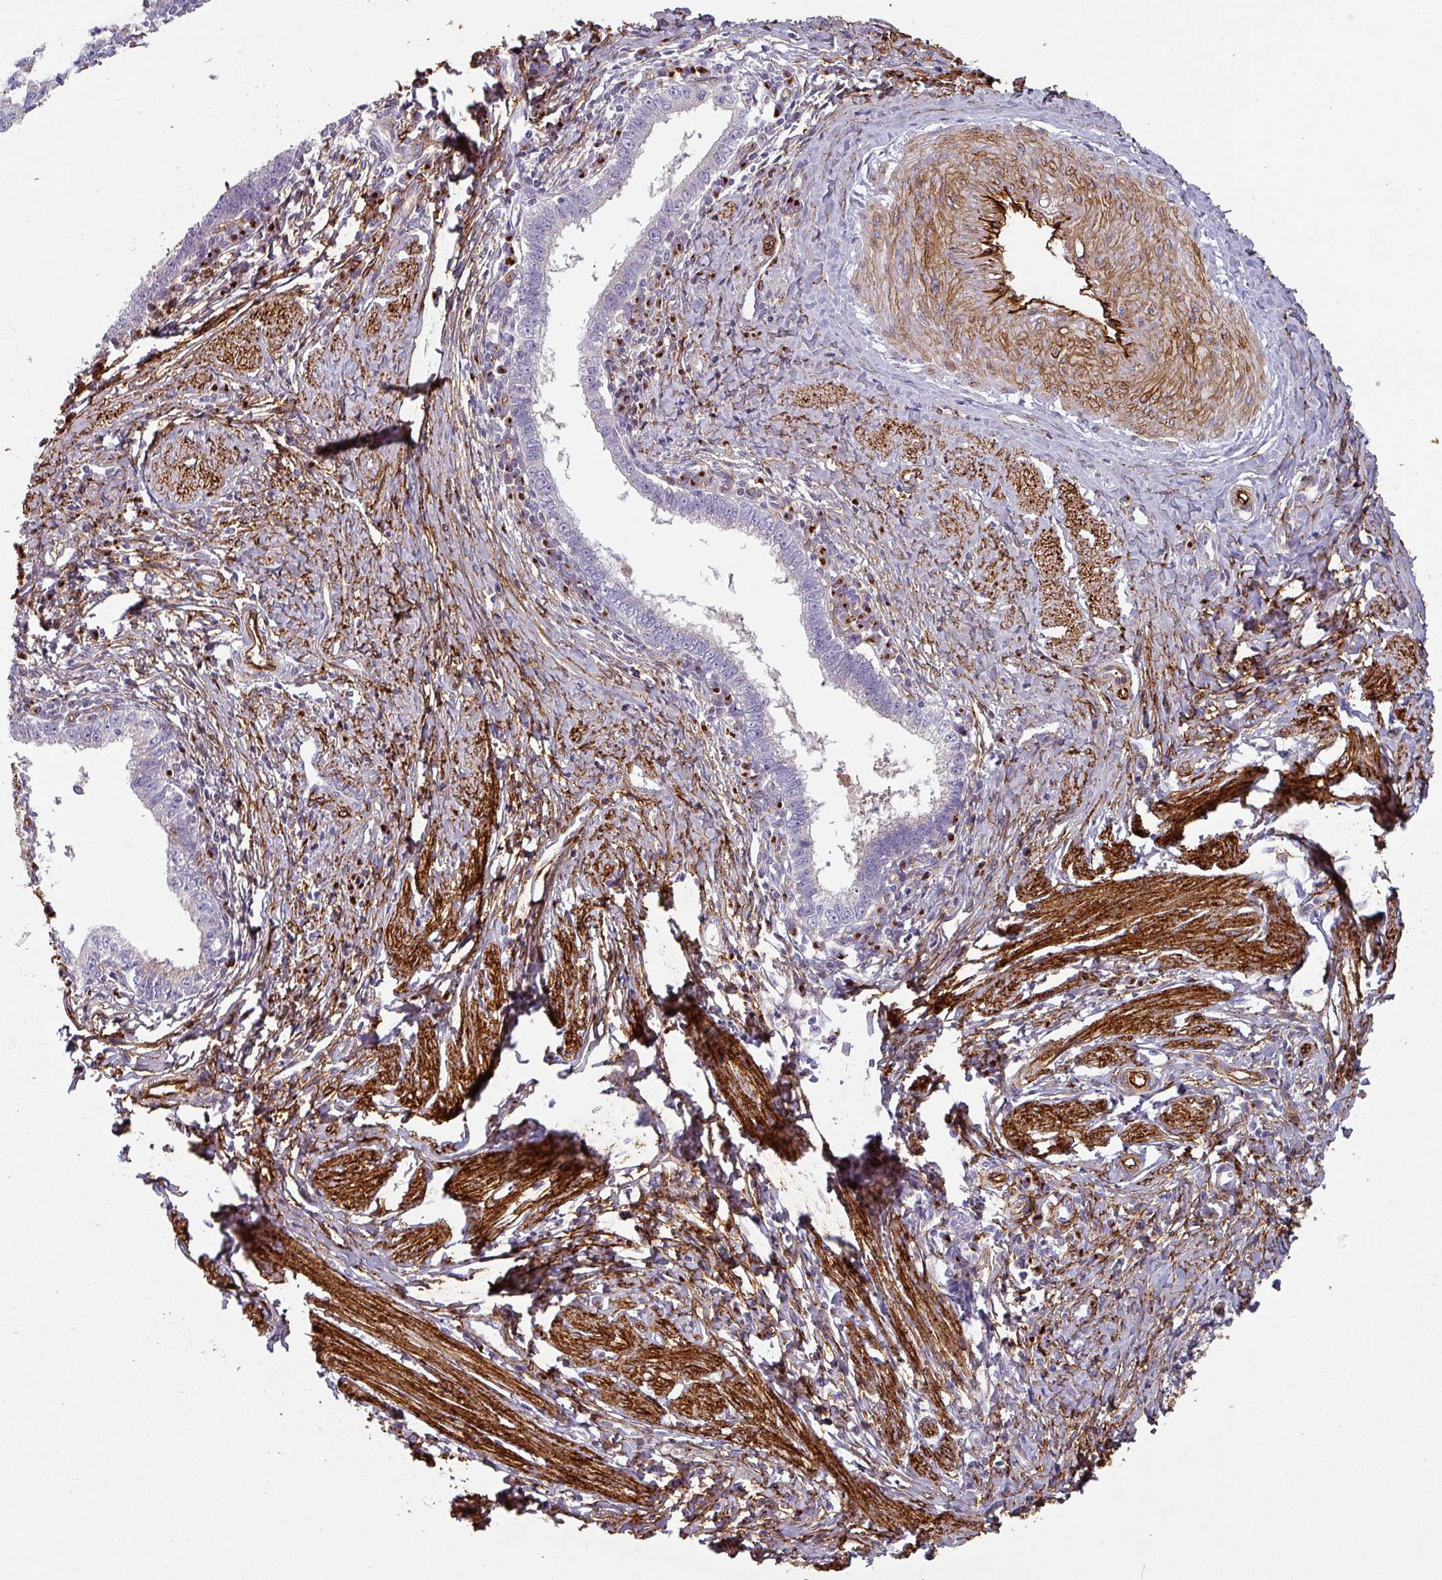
{"staining": {"intensity": "negative", "quantity": "none", "location": "none"}, "tissue": "cervical cancer", "cell_type": "Tumor cells", "image_type": "cancer", "snomed": [{"axis": "morphology", "description": "Adenocarcinoma, NOS"}, {"axis": "topography", "description": "Cervix"}], "caption": "Human cervical cancer (adenocarcinoma) stained for a protein using immunohistochemistry (IHC) shows no expression in tumor cells.", "gene": "PRODH2", "patient": {"sex": "female", "age": 36}}